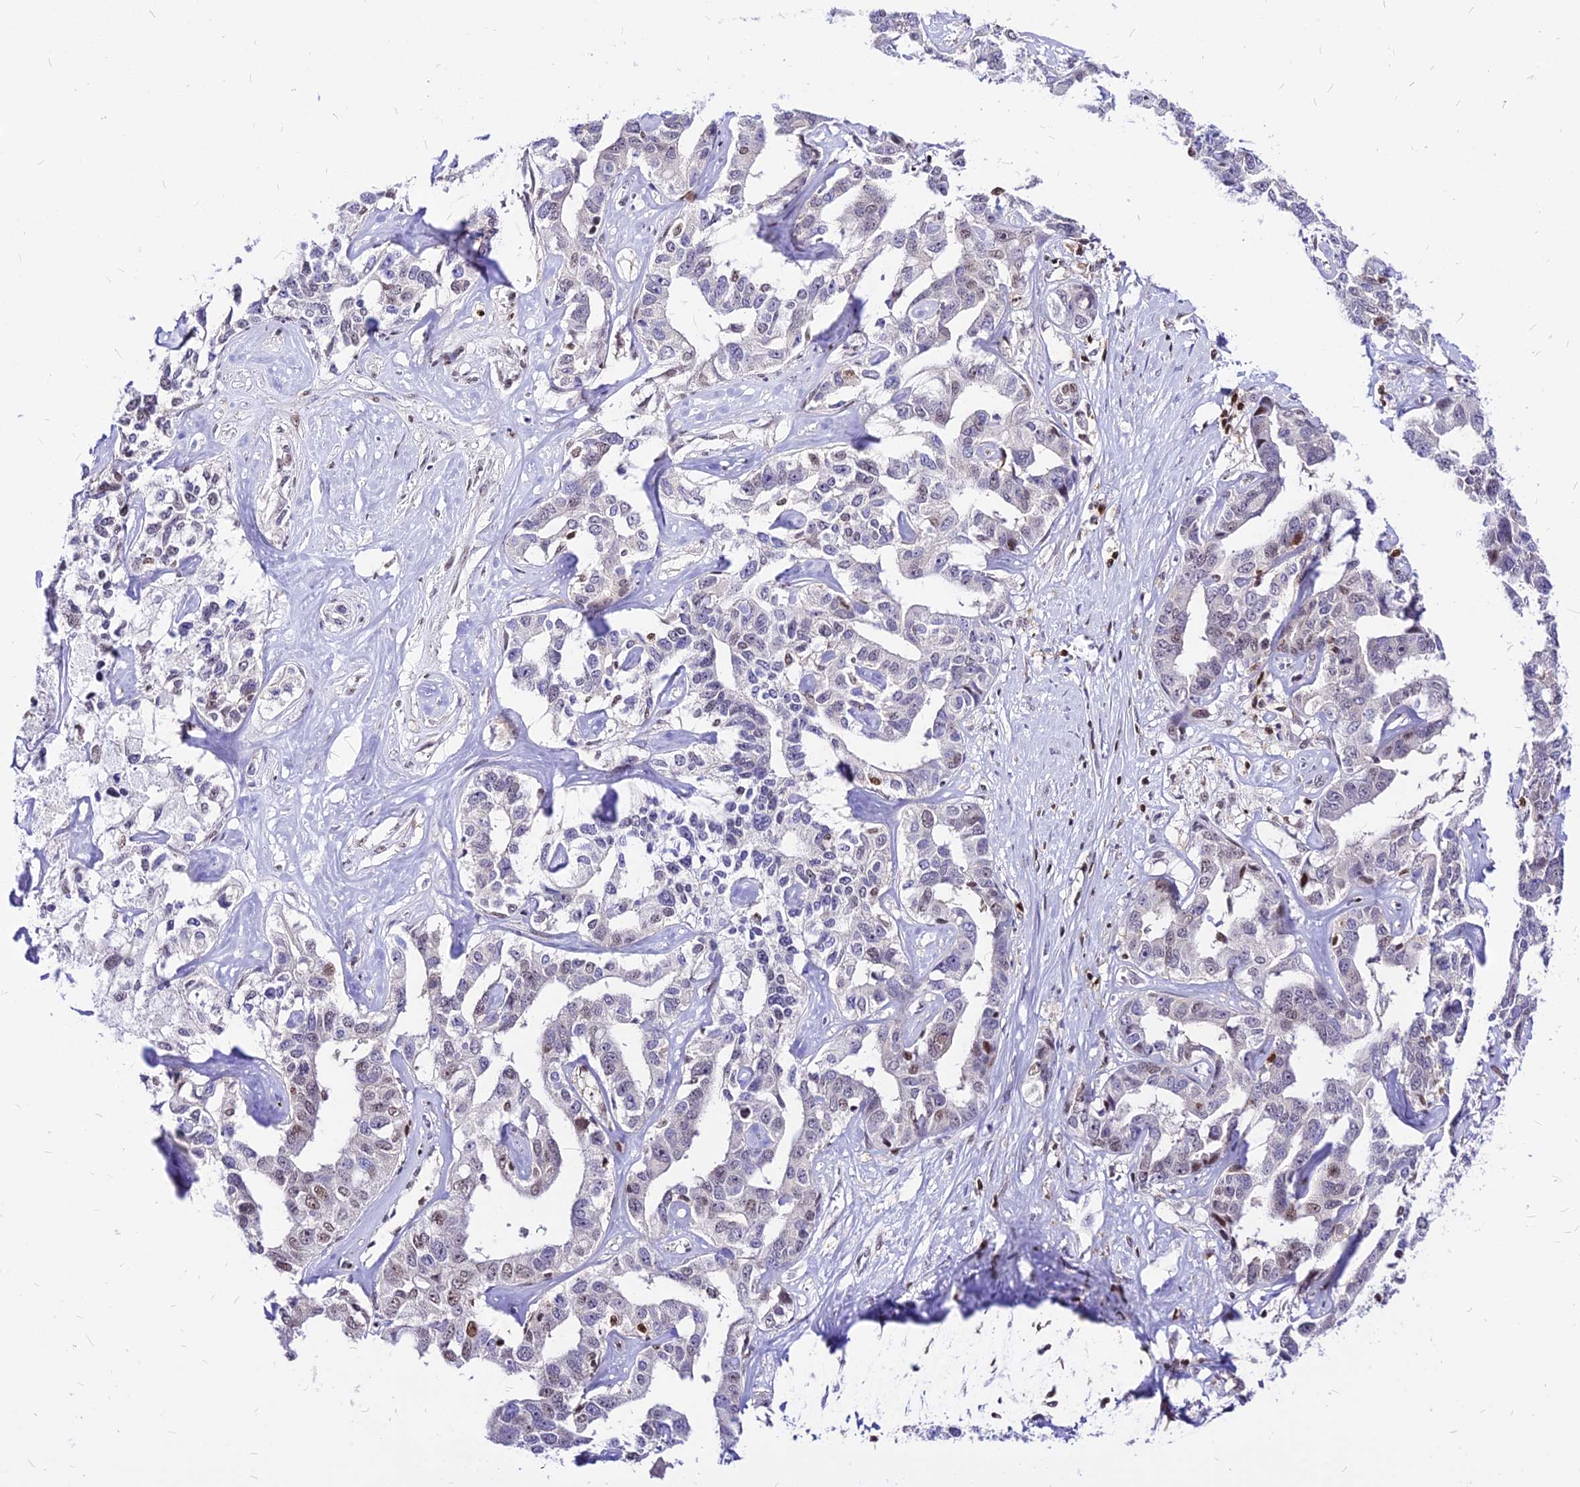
{"staining": {"intensity": "negative", "quantity": "none", "location": "none"}, "tissue": "liver cancer", "cell_type": "Tumor cells", "image_type": "cancer", "snomed": [{"axis": "morphology", "description": "Cholangiocarcinoma"}, {"axis": "topography", "description": "Liver"}], "caption": "Tumor cells show no significant protein expression in liver cholangiocarcinoma.", "gene": "PAXX", "patient": {"sex": "male", "age": 59}}